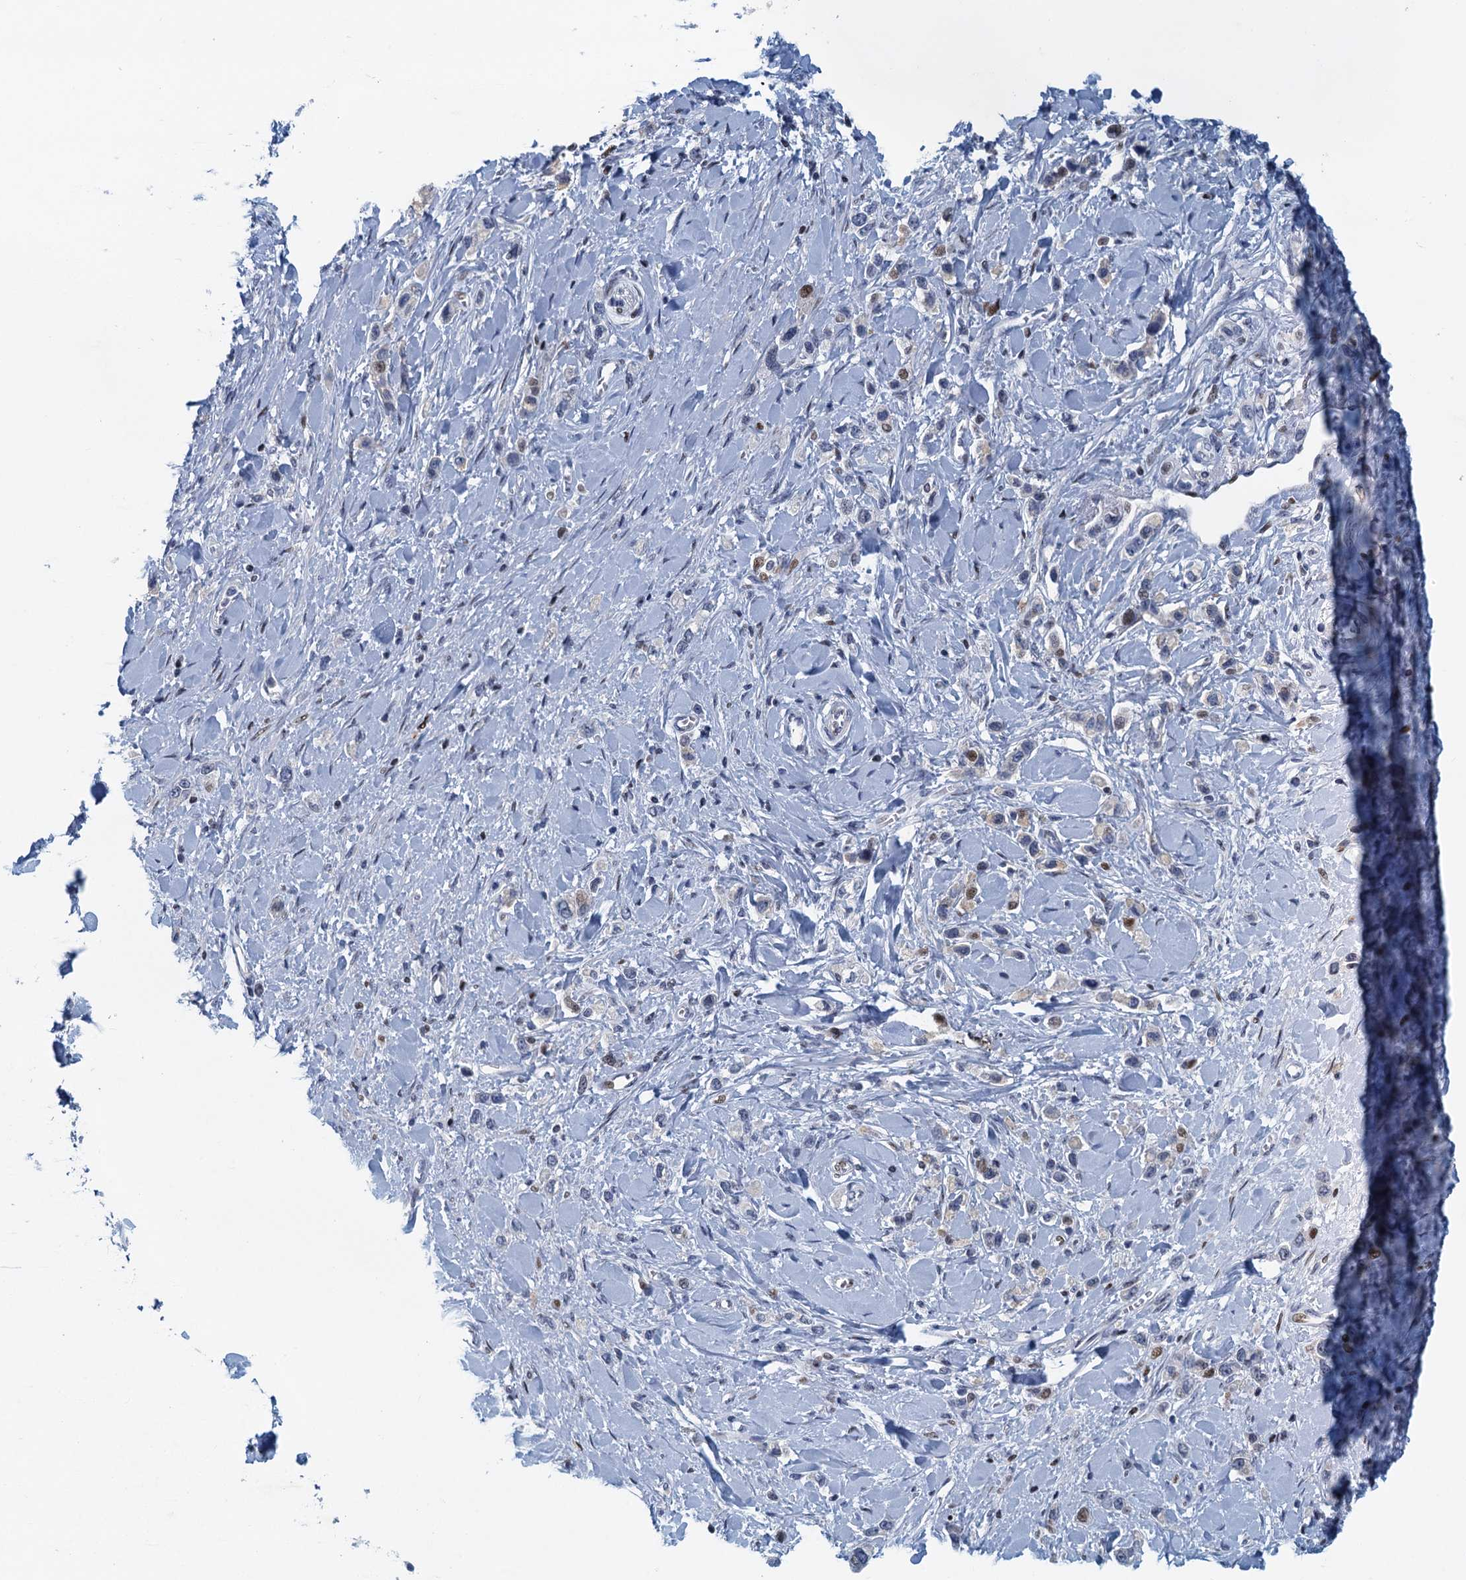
{"staining": {"intensity": "weak", "quantity": "<25%", "location": "nuclear"}, "tissue": "stomach cancer", "cell_type": "Tumor cells", "image_type": "cancer", "snomed": [{"axis": "morphology", "description": "Normal tissue, NOS"}, {"axis": "morphology", "description": "Adenocarcinoma, NOS"}, {"axis": "topography", "description": "Stomach, upper"}, {"axis": "topography", "description": "Stomach"}], "caption": "Immunohistochemical staining of stomach adenocarcinoma displays no significant expression in tumor cells.", "gene": "ANKRD13D", "patient": {"sex": "female", "age": 65}}